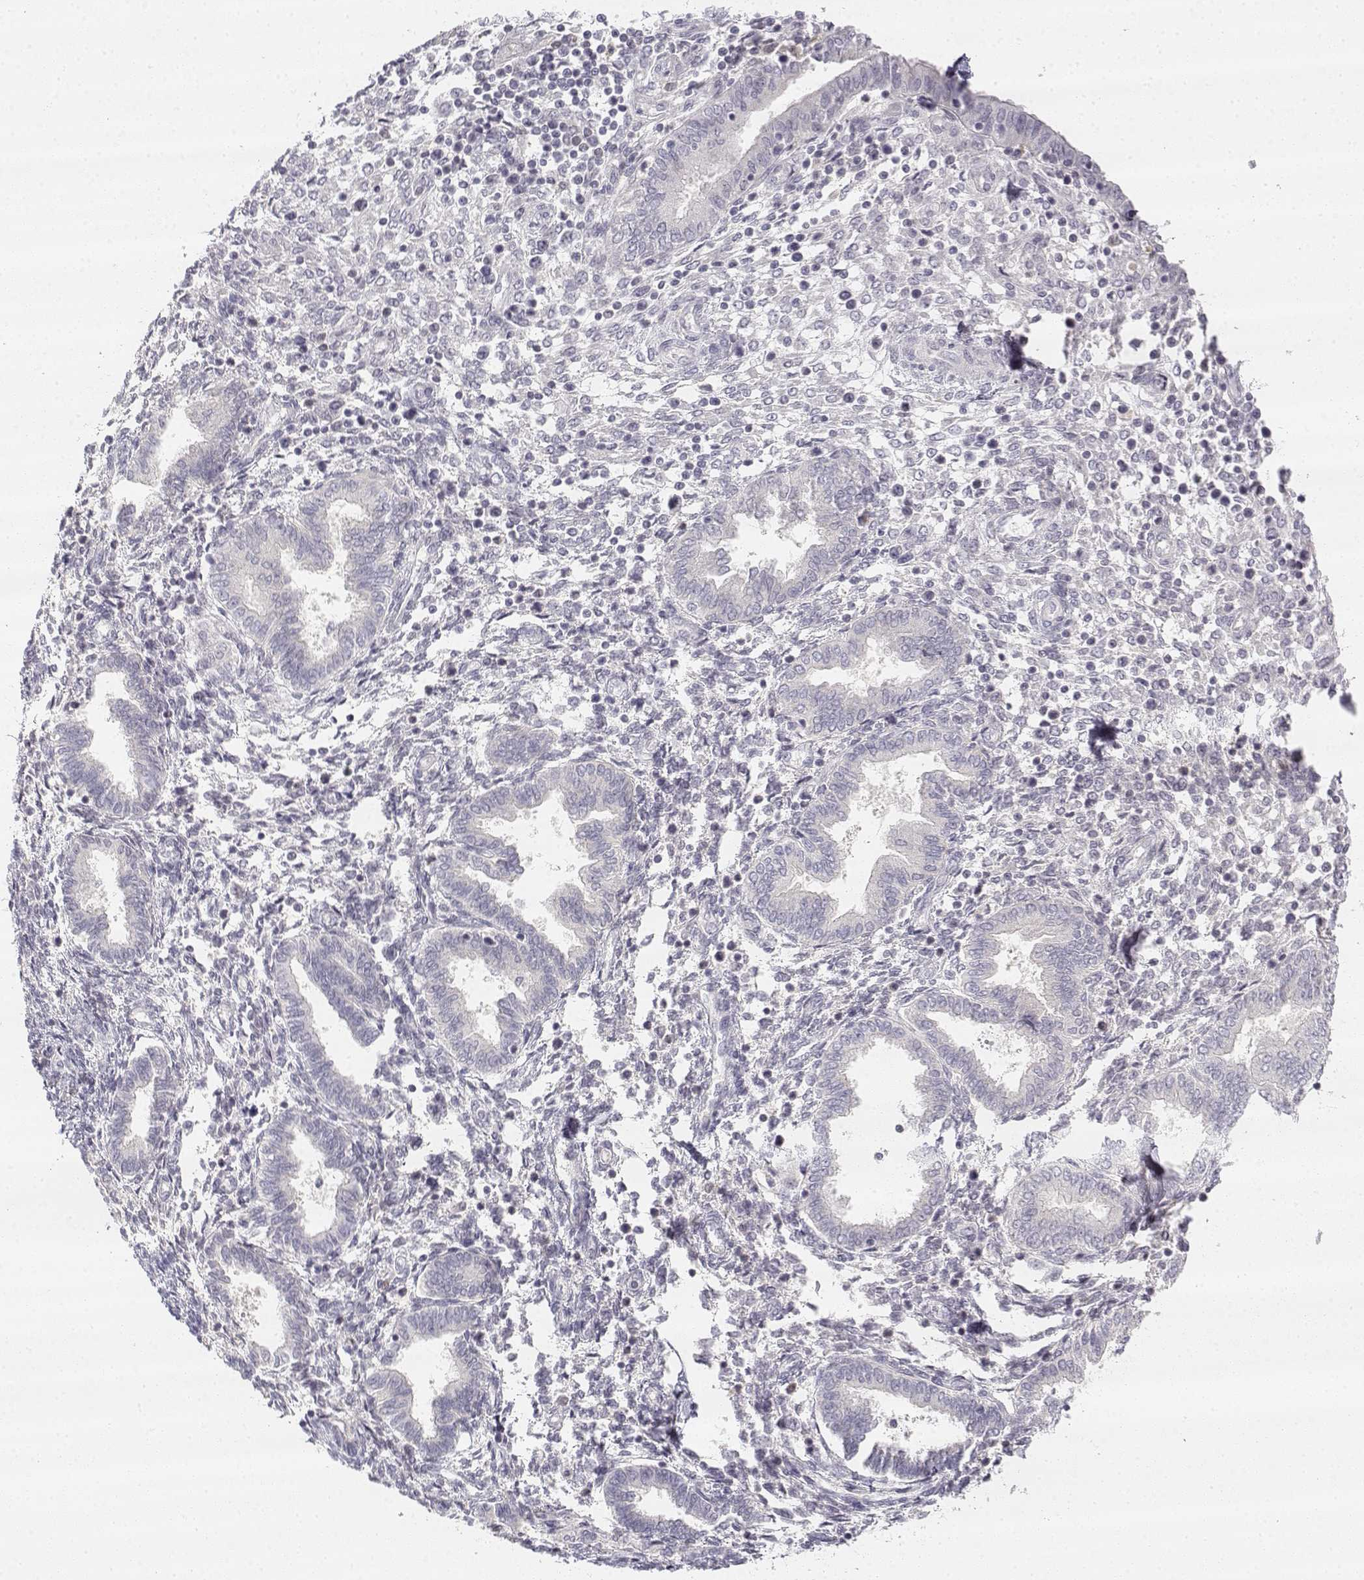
{"staining": {"intensity": "negative", "quantity": "none", "location": "none"}, "tissue": "endometrium", "cell_type": "Cells in endometrial stroma", "image_type": "normal", "snomed": [{"axis": "morphology", "description": "Normal tissue, NOS"}, {"axis": "topography", "description": "Endometrium"}], "caption": "Immunohistochemistry (IHC) of unremarkable human endometrium demonstrates no positivity in cells in endometrial stroma.", "gene": "GLIPR1L2", "patient": {"sex": "female", "age": 42}}